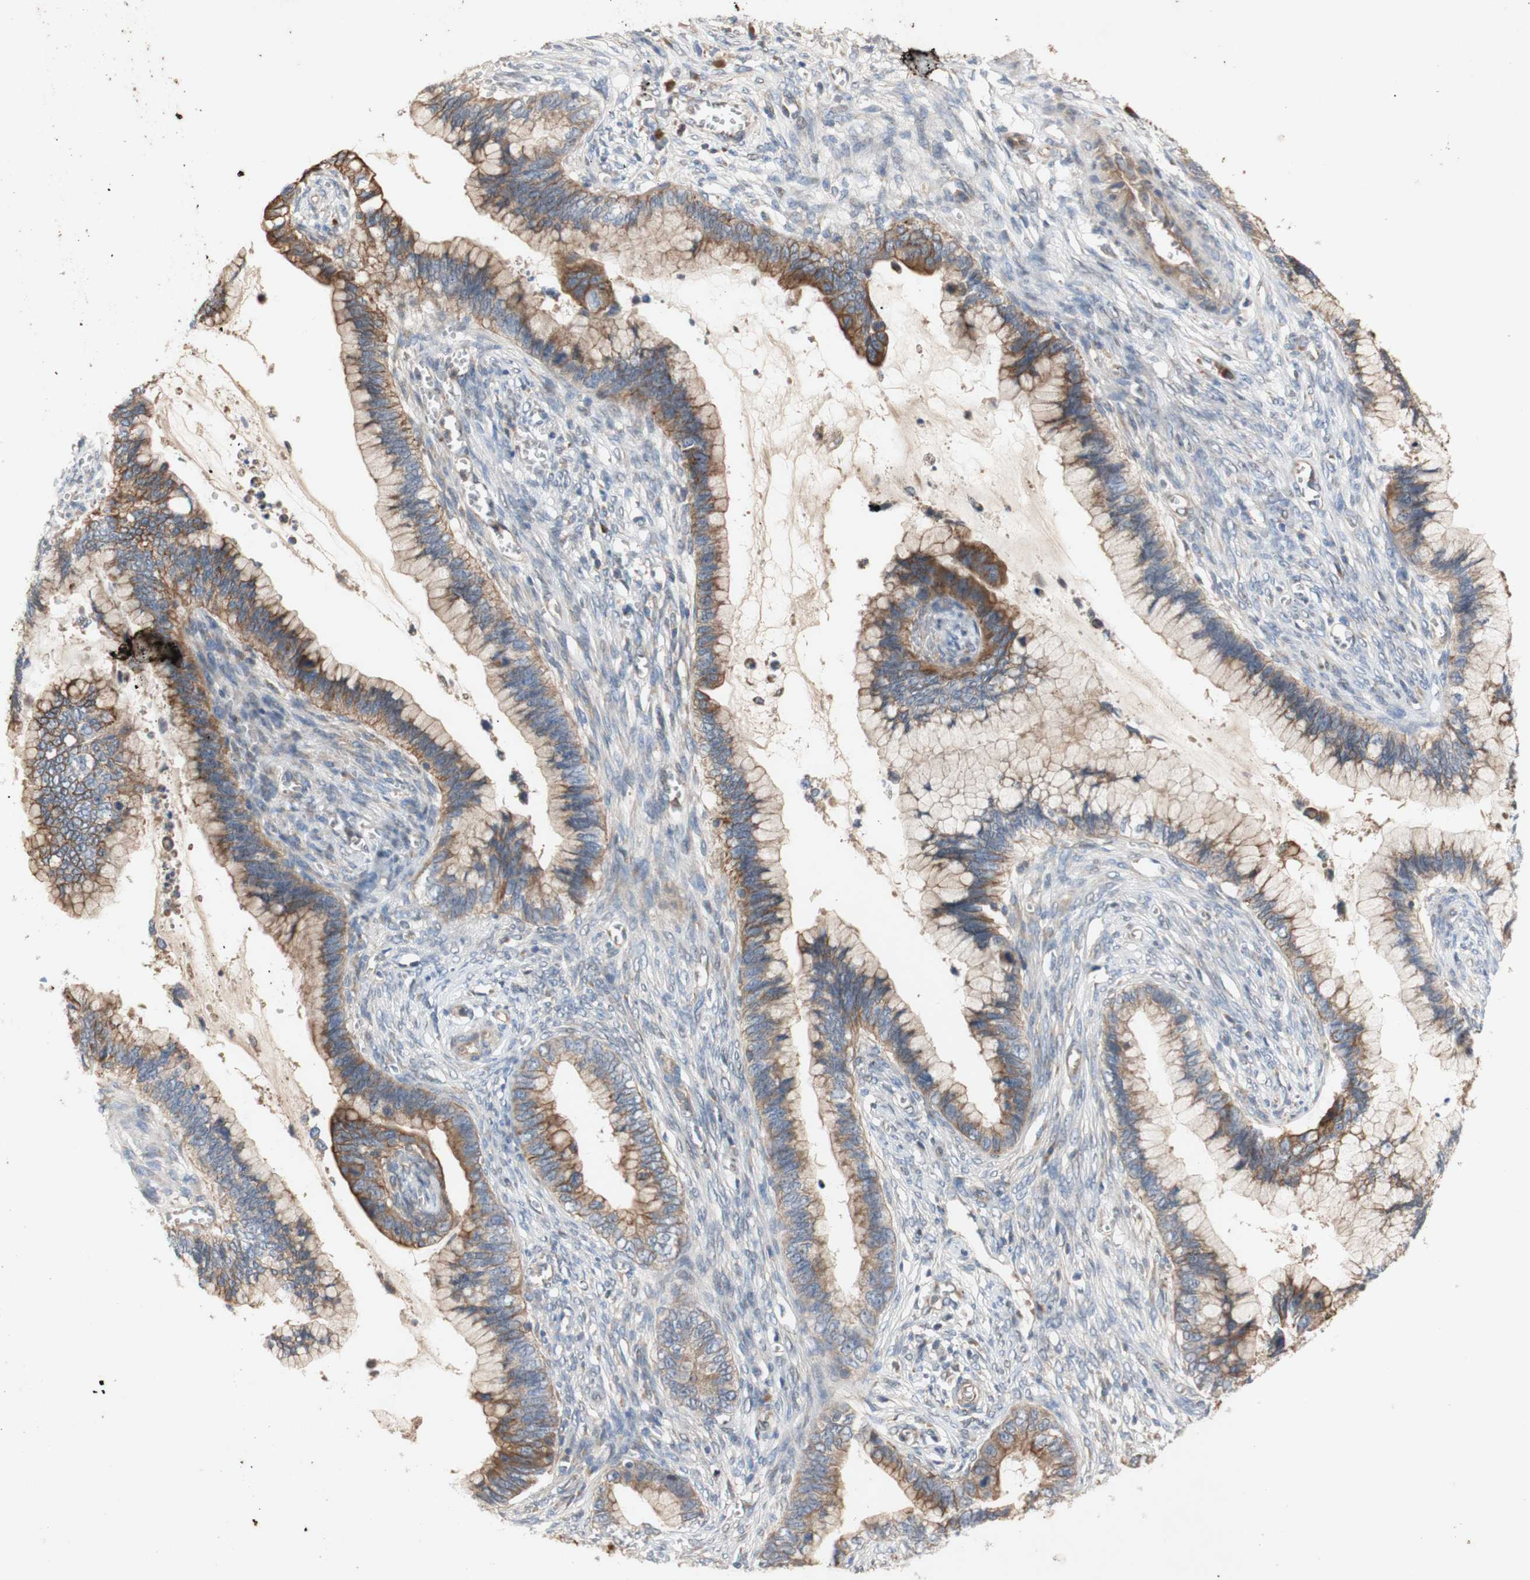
{"staining": {"intensity": "moderate", "quantity": ">75%", "location": "cytoplasmic/membranous"}, "tissue": "cervical cancer", "cell_type": "Tumor cells", "image_type": "cancer", "snomed": [{"axis": "morphology", "description": "Adenocarcinoma, NOS"}, {"axis": "topography", "description": "Cervix"}], "caption": "IHC staining of cervical cancer, which shows medium levels of moderate cytoplasmic/membranous expression in approximately >75% of tumor cells indicating moderate cytoplasmic/membranous protein expression. The staining was performed using DAB (brown) for protein detection and nuclei were counterstained in hematoxylin (blue).", "gene": "PKN1", "patient": {"sex": "female", "age": 44}}